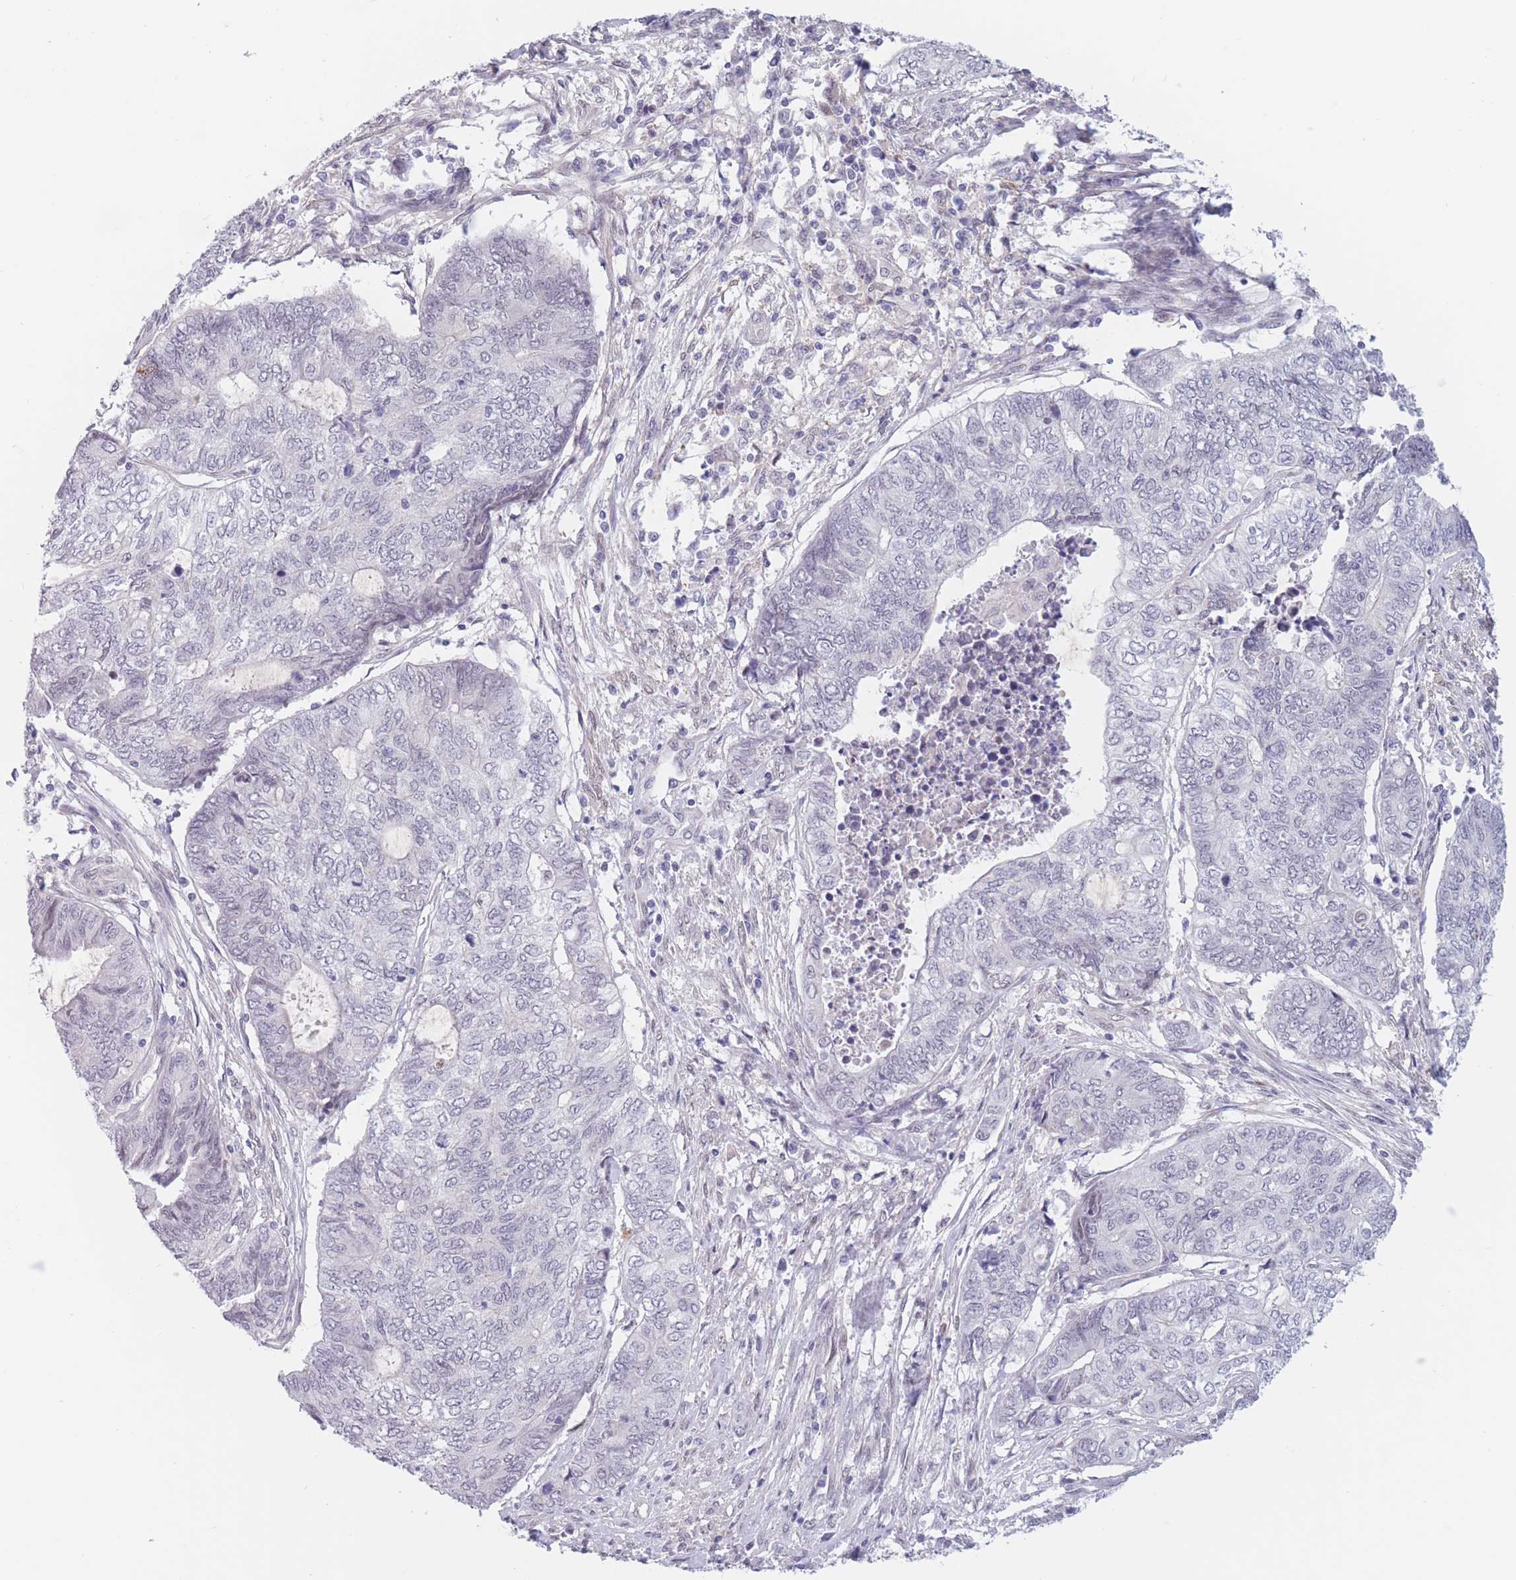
{"staining": {"intensity": "negative", "quantity": "none", "location": "none"}, "tissue": "endometrial cancer", "cell_type": "Tumor cells", "image_type": "cancer", "snomed": [{"axis": "morphology", "description": "Adenocarcinoma, NOS"}, {"axis": "topography", "description": "Uterus"}, {"axis": "topography", "description": "Endometrium"}], "caption": "A micrograph of human endometrial cancer is negative for staining in tumor cells.", "gene": "PODXL", "patient": {"sex": "female", "age": 70}}